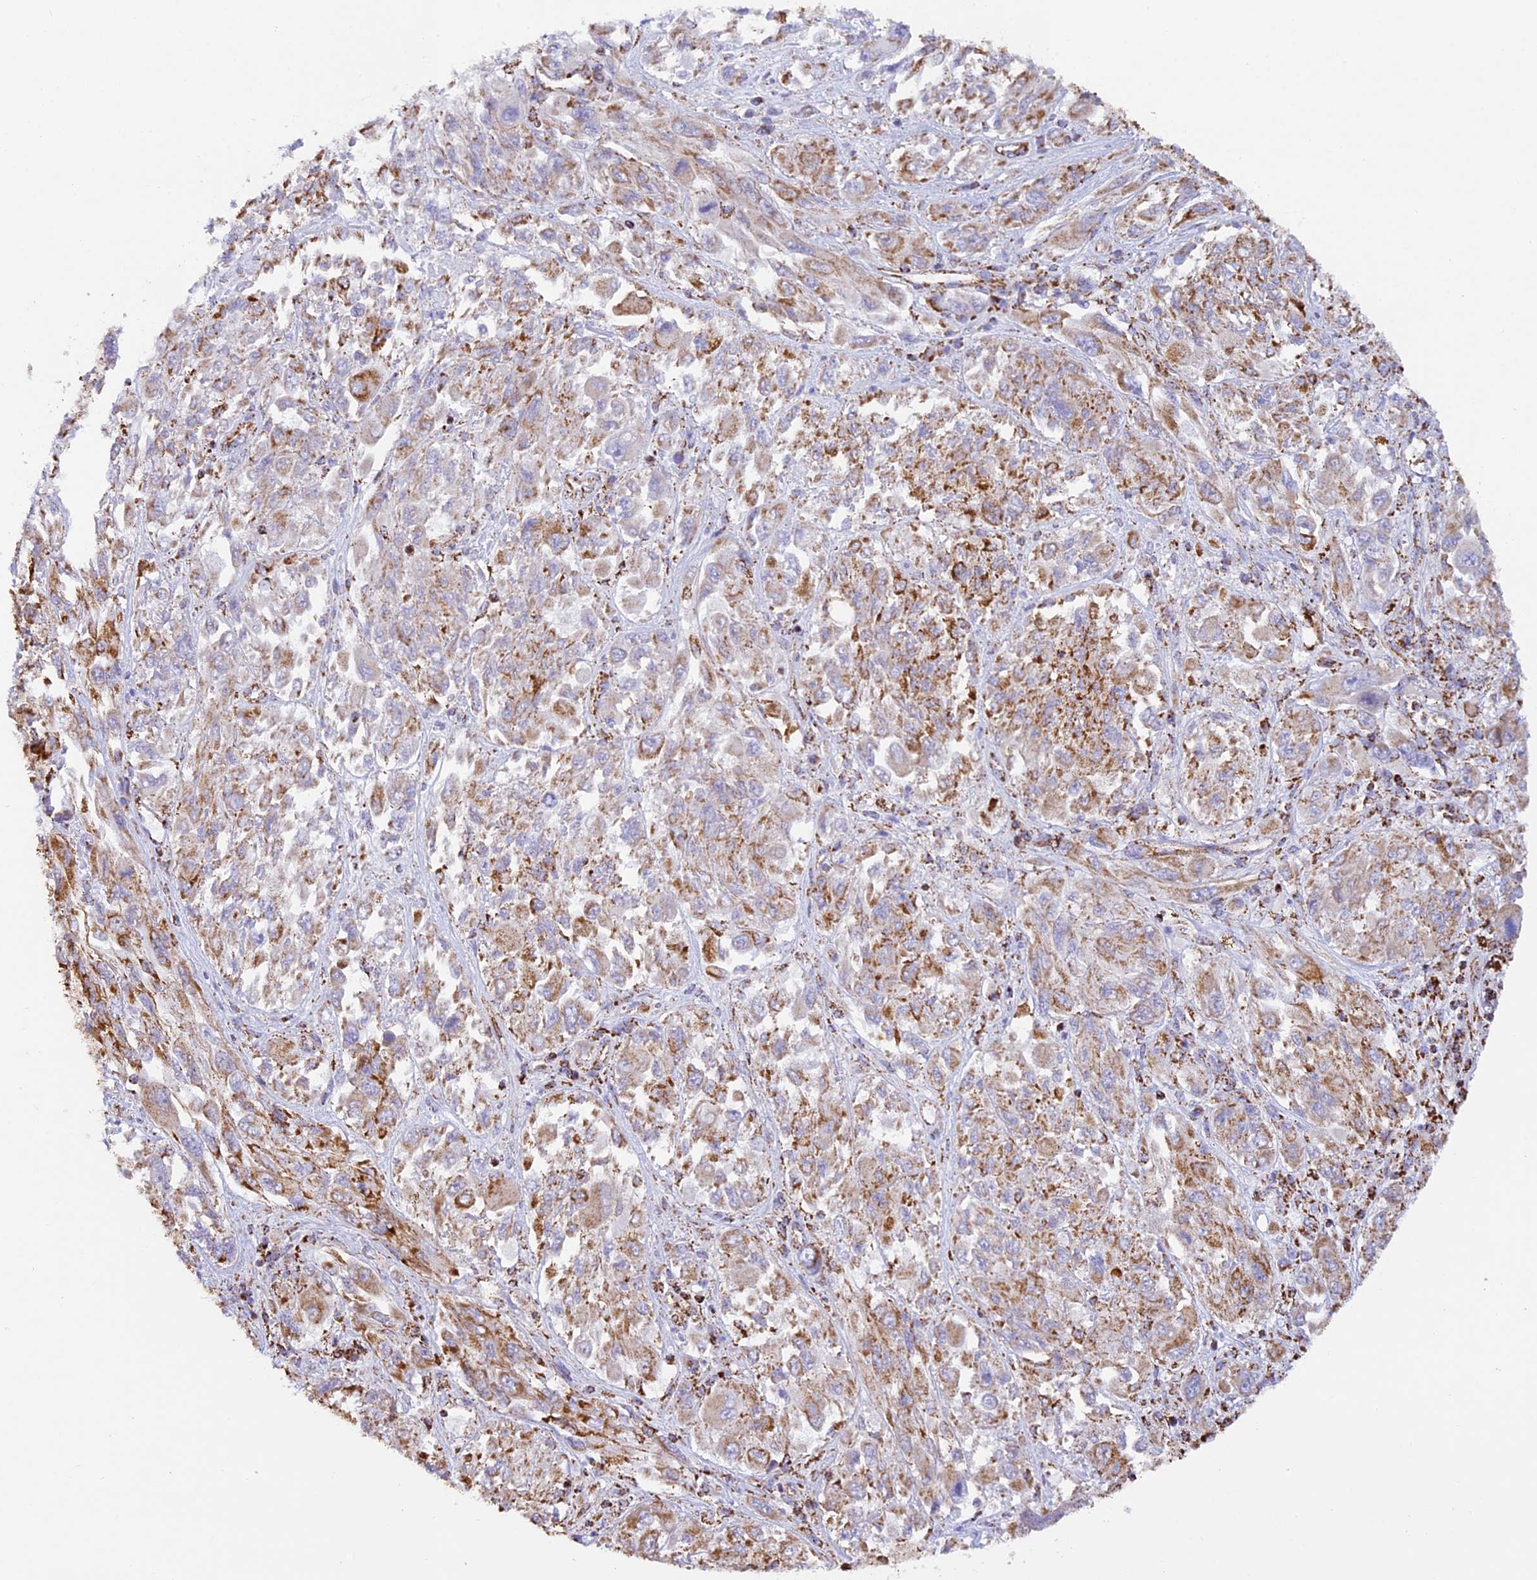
{"staining": {"intensity": "moderate", "quantity": "25%-75%", "location": "cytoplasmic/membranous"}, "tissue": "melanoma", "cell_type": "Tumor cells", "image_type": "cancer", "snomed": [{"axis": "morphology", "description": "Malignant melanoma, NOS"}, {"axis": "topography", "description": "Skin"}], "caption": "Immunohistochemistry (IHC) of human melanoma reveals medium levels of moderate cytoplasmic/membranous expression in about 25%-75% of tumor cells.", "gene": "STK17A", "patient": {"sex": "female", "age": 91}}